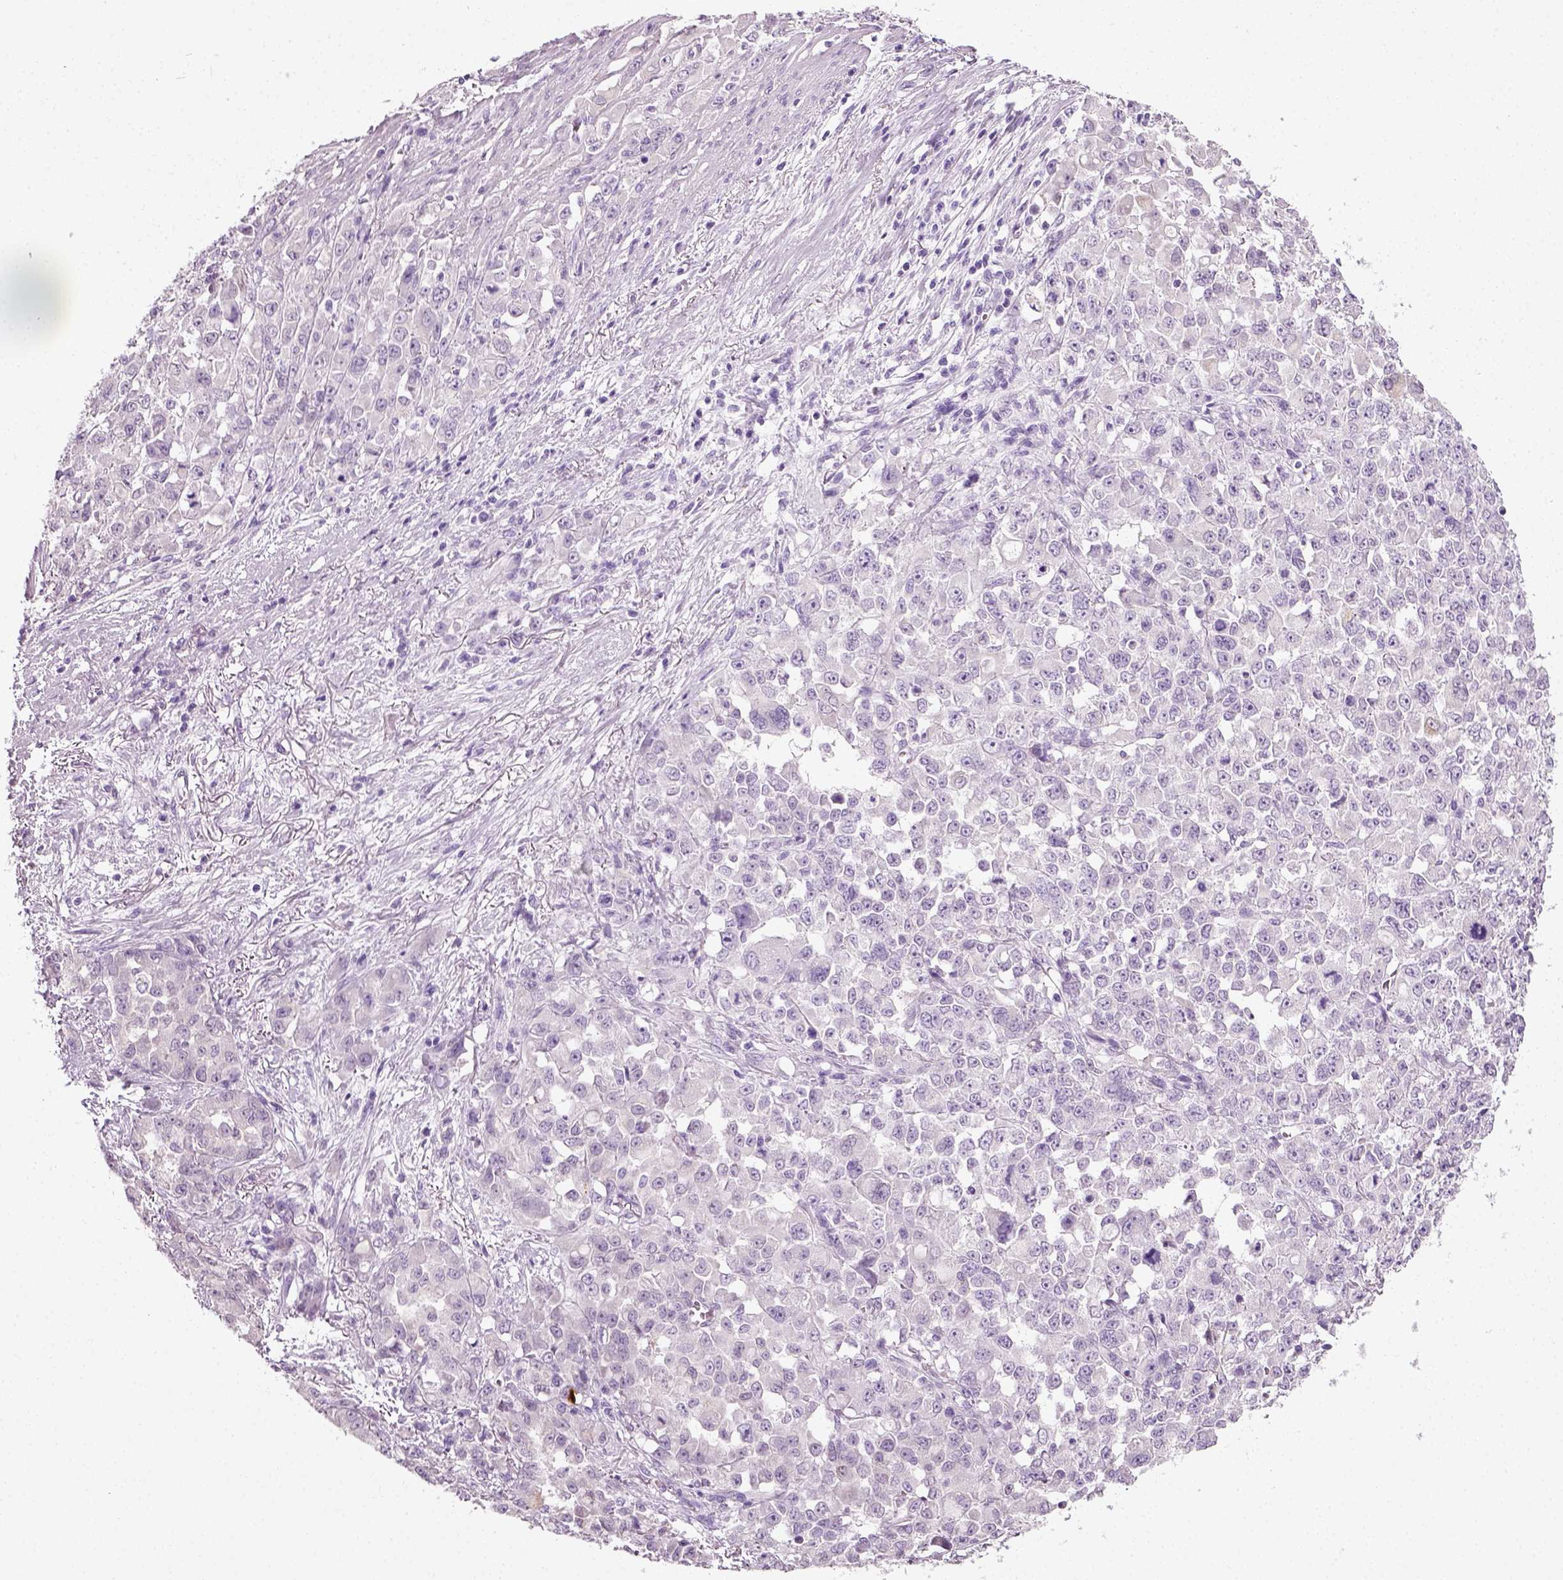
{"staining": {"intensity": "negative", "quantity": "none", "location": "none"}, "tissue": "stomach cancer", "cell_type": "Tumor cells", "image_type": "cancer", "snomed": [{"axis": "morphology", "description": "Adenocarcinoma, NOS"}, {"axis": "topography", "description": "Stomach"}], "caption": "IHC image of neoplastic tissue: human stomach cancer (adenocarcinoma) stained with DAB displays no significant protein expression in tumor cells.", "gene": "SPATA31E1", "patient": {"sex": "female", "age": 76}}